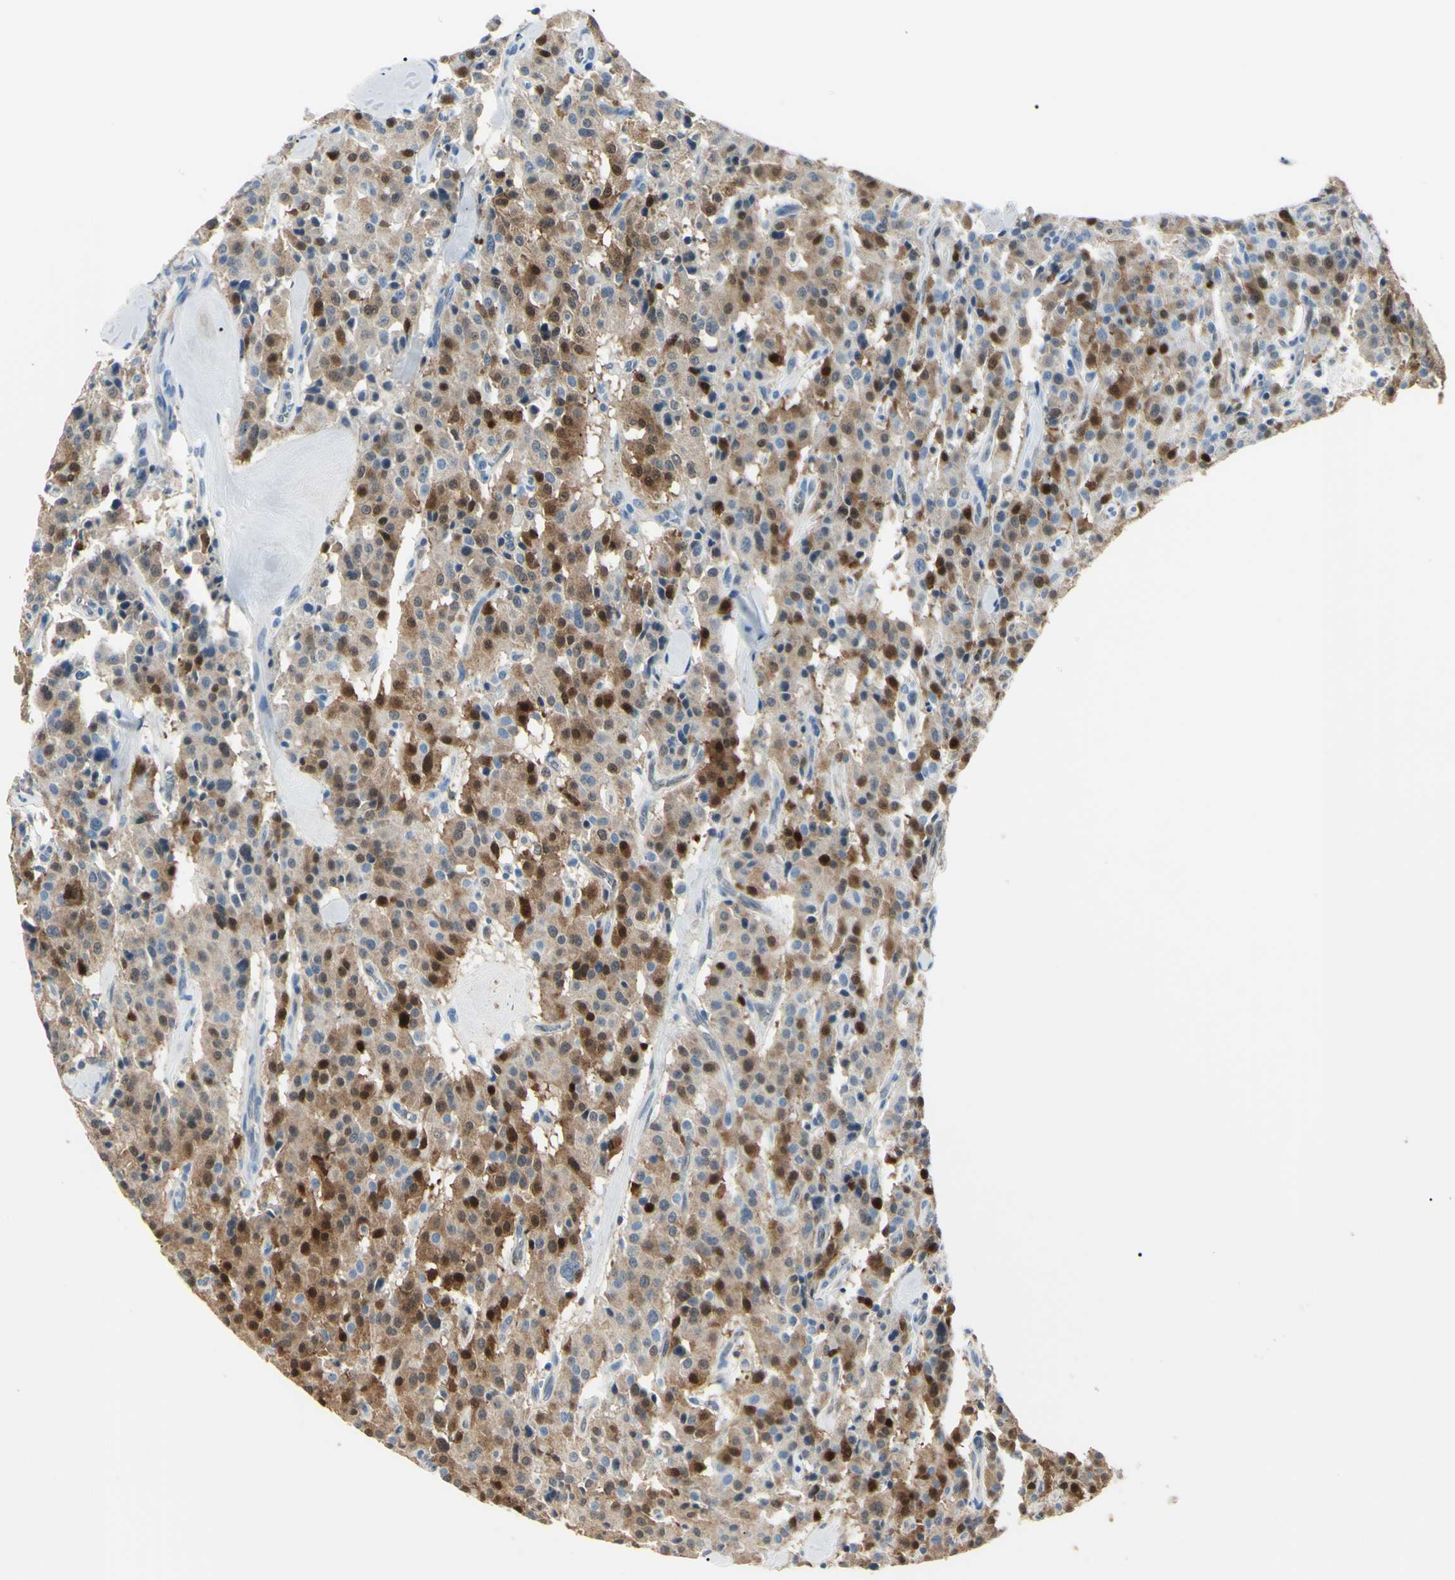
{"staining": {"intensity": "strong", "quantity": "25%-75%", "location": "cytoplasmic/membranous,nuclear"}, "tissue": "carcinoid", "cell_type": "Tumor cells", "image_type": "cancer", "snomed": [{"axis": "morphology", "description": "Carcinoid, malignant, NOS"}, {"axis": "topography", "description": "Lung"}], "caption": "This image exhibits immunohistochemistry (IHC) staining of malignant carcinoid, with high strong cytoplasmic/membranous and nuclear positivity in approximately 25%-75% of tumor cells.", "gene": "AKR1C3", "patient": {"sex": "male", "age": 30}}